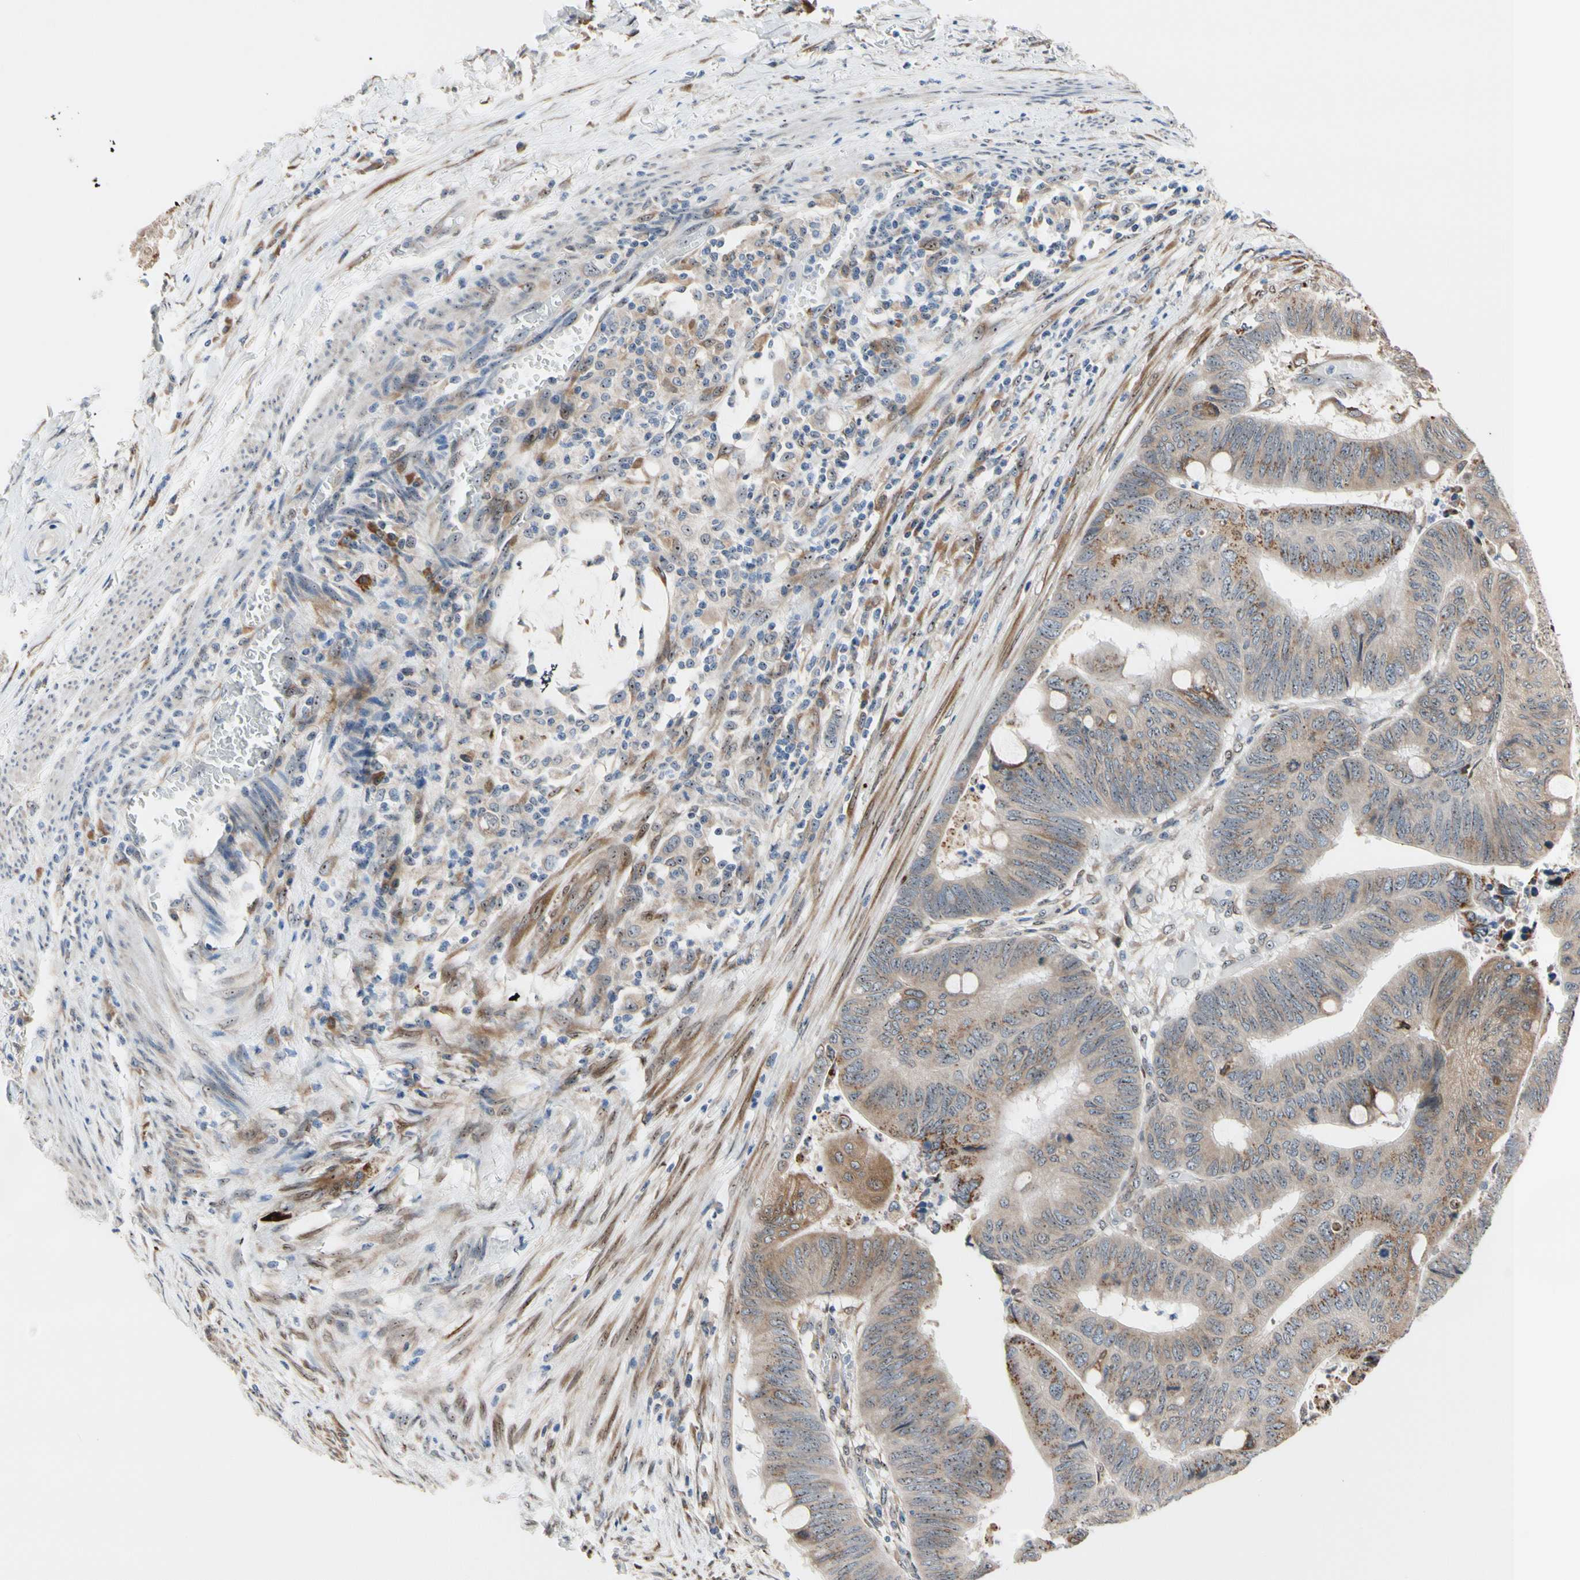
{"staining": {"intensity": "weak", "quantity": ">75%", "location": "cytoplasmic/membranous"}, "tissue": "colorectal cancer", "cell_type": "Tumor cells", "image_type": "cancer", "snomed": [{"axis": "morphology", "description": "Normal tissue, NOS"}, {"axis": "morphology", "description": "Adenocarcinoma, NOS"}, {"axis": "topography", "description": "Rectum"}, {"axis": "topography", "description": "Peripheral nerve tissue"}], "caption": "This photomicrograph demonstrates immunohistochemistry staining of human adenocarcinoma (colorectal), with low weak cytoplasmic/membranous staining in approximately >75% of tumor cells.", "gene": "TMED7", "patient": {"sex": "male", "age": 92}}